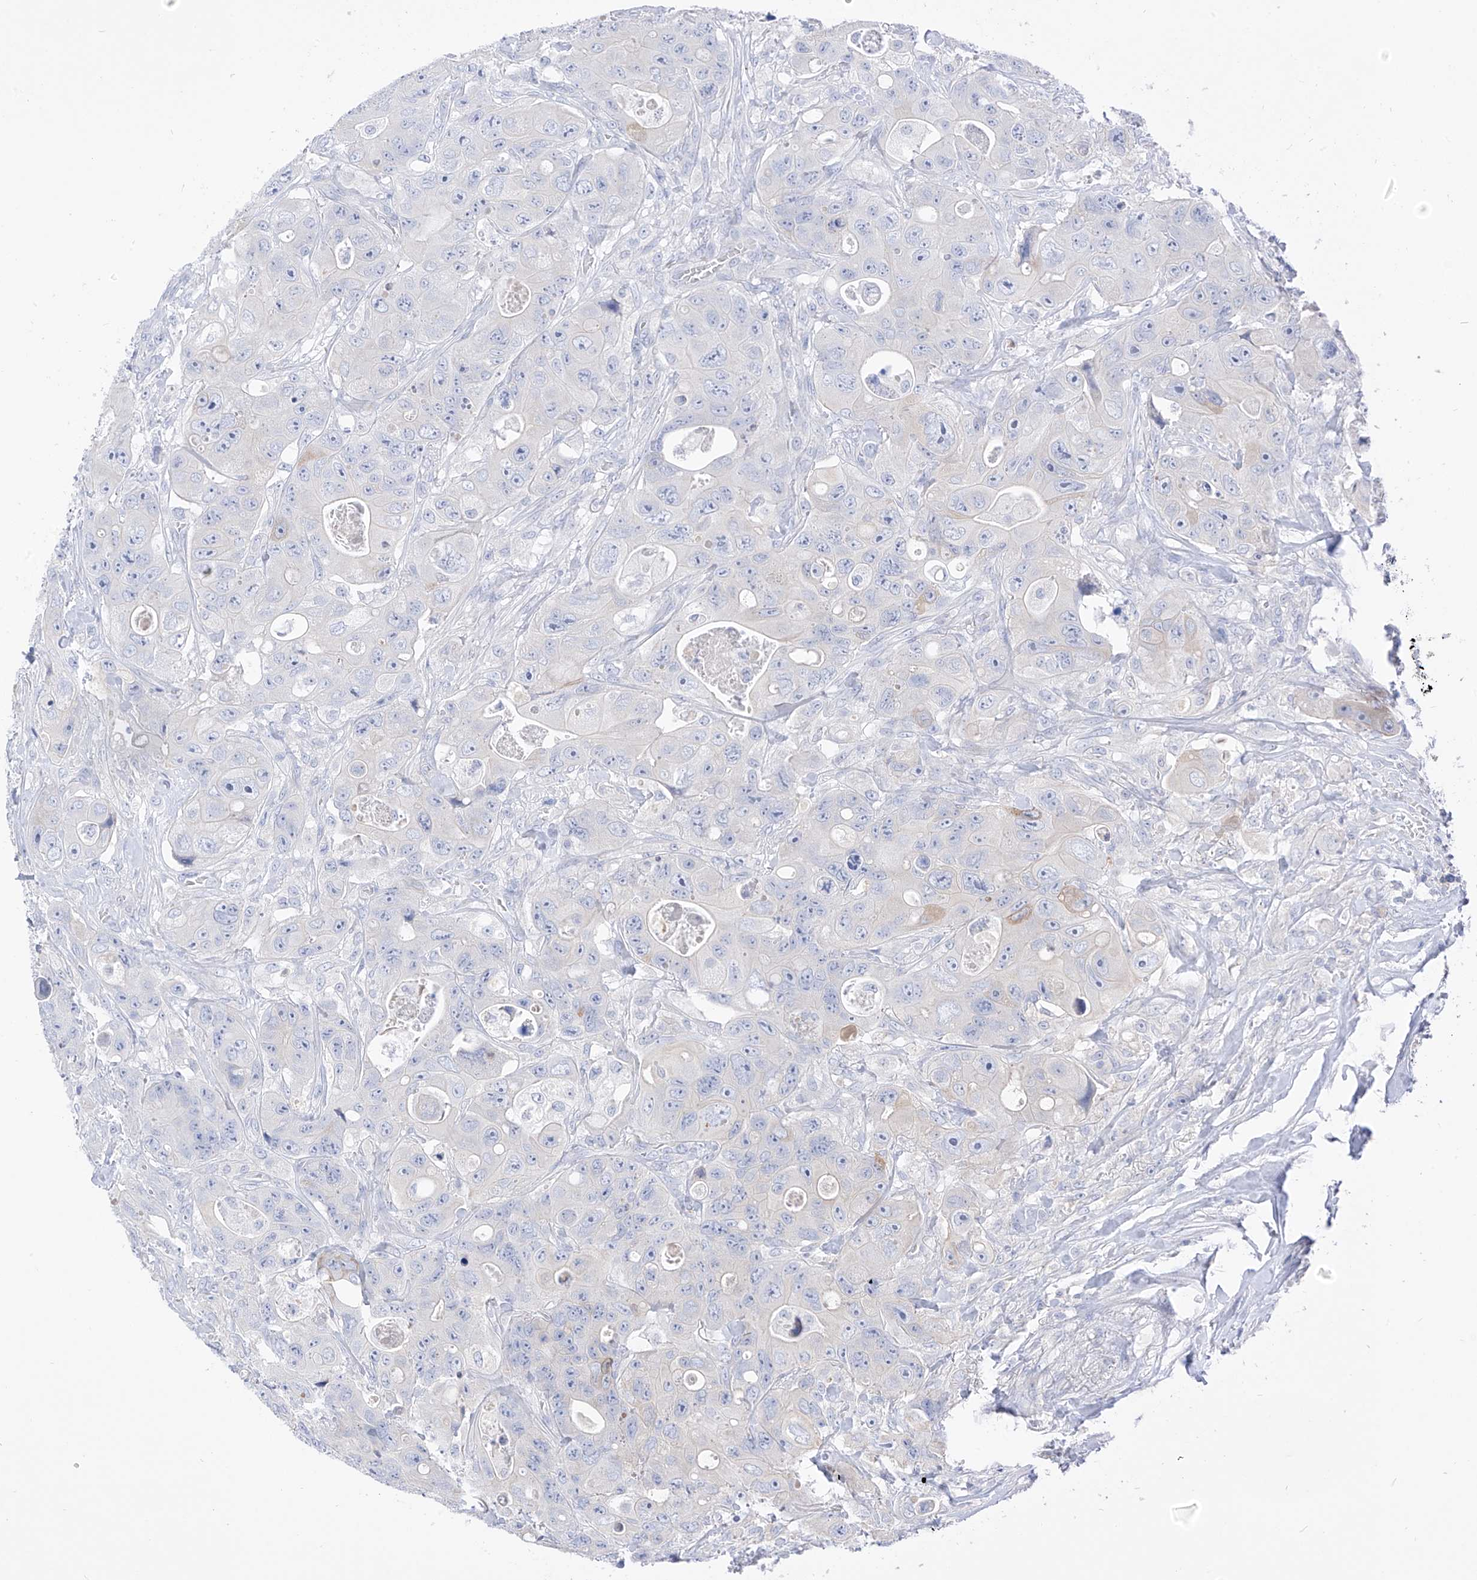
{"staining": {"intensity": "negative", "quantity": "none", "location": "none"}, "tissue": "colorectal cancer", "cell_type": "Tumor cells", "image_type": "cancer", "snomed": [{"axis": "morphology", "description": "Adenocarcinoma, NOS"}, {"axis": "topography", "description": "Colon"}], "caption": "Immunohistochemistry histopathology image of human colorectal adenocarcinoma stained for a protein (brown), which displays no positivity in tumor cells. The staining is performed using DAB brown chromogen with nuclei counter-stained in using hematoxylin.", "gene": "RASA2", "patient": {"sex": "female", "age": 46}}